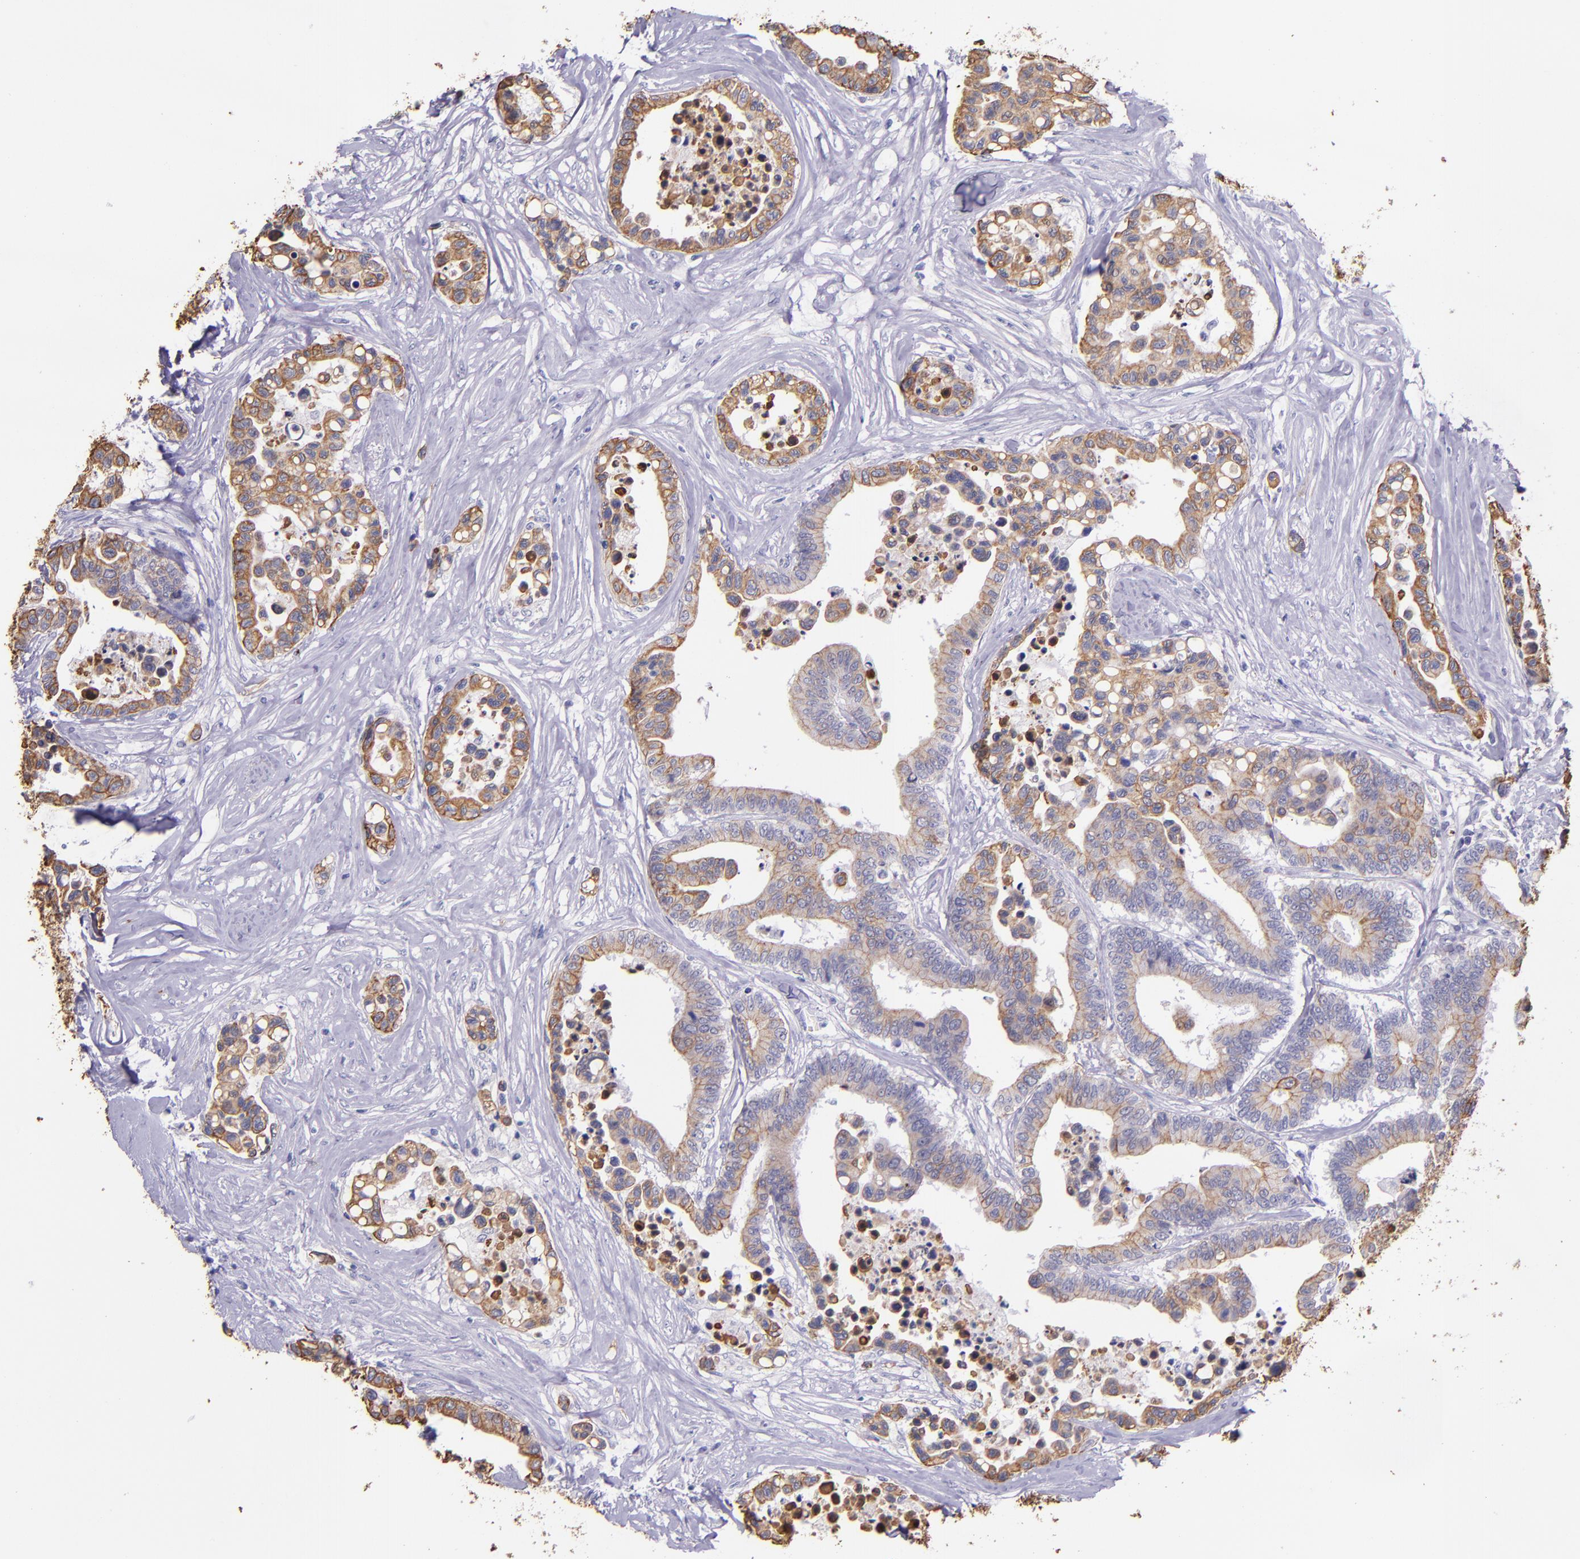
{"staining": {"intensity": "moderate", "quantity": ">75%", "location": "cytoplasmic/membranous"}, "tissue": "colorectal cancer", "cell_type": "Tumor cells", "image_type": "cancer", "snomed": [{"axis": "morphology", "description": "Adenocarcinoma, NOS"}, {"axis": "topography", "description": "Colon"}], "caption": "DAB (3,3'-diaminobenzidine) immunohistochemical staining of human colorectal cancer demonstrates moderate cytoplasmic/membranous protein staining in approximately >75% of tumor cells.", "gene": "KRT4", "patient": {"sex": "male", "age": 82}}